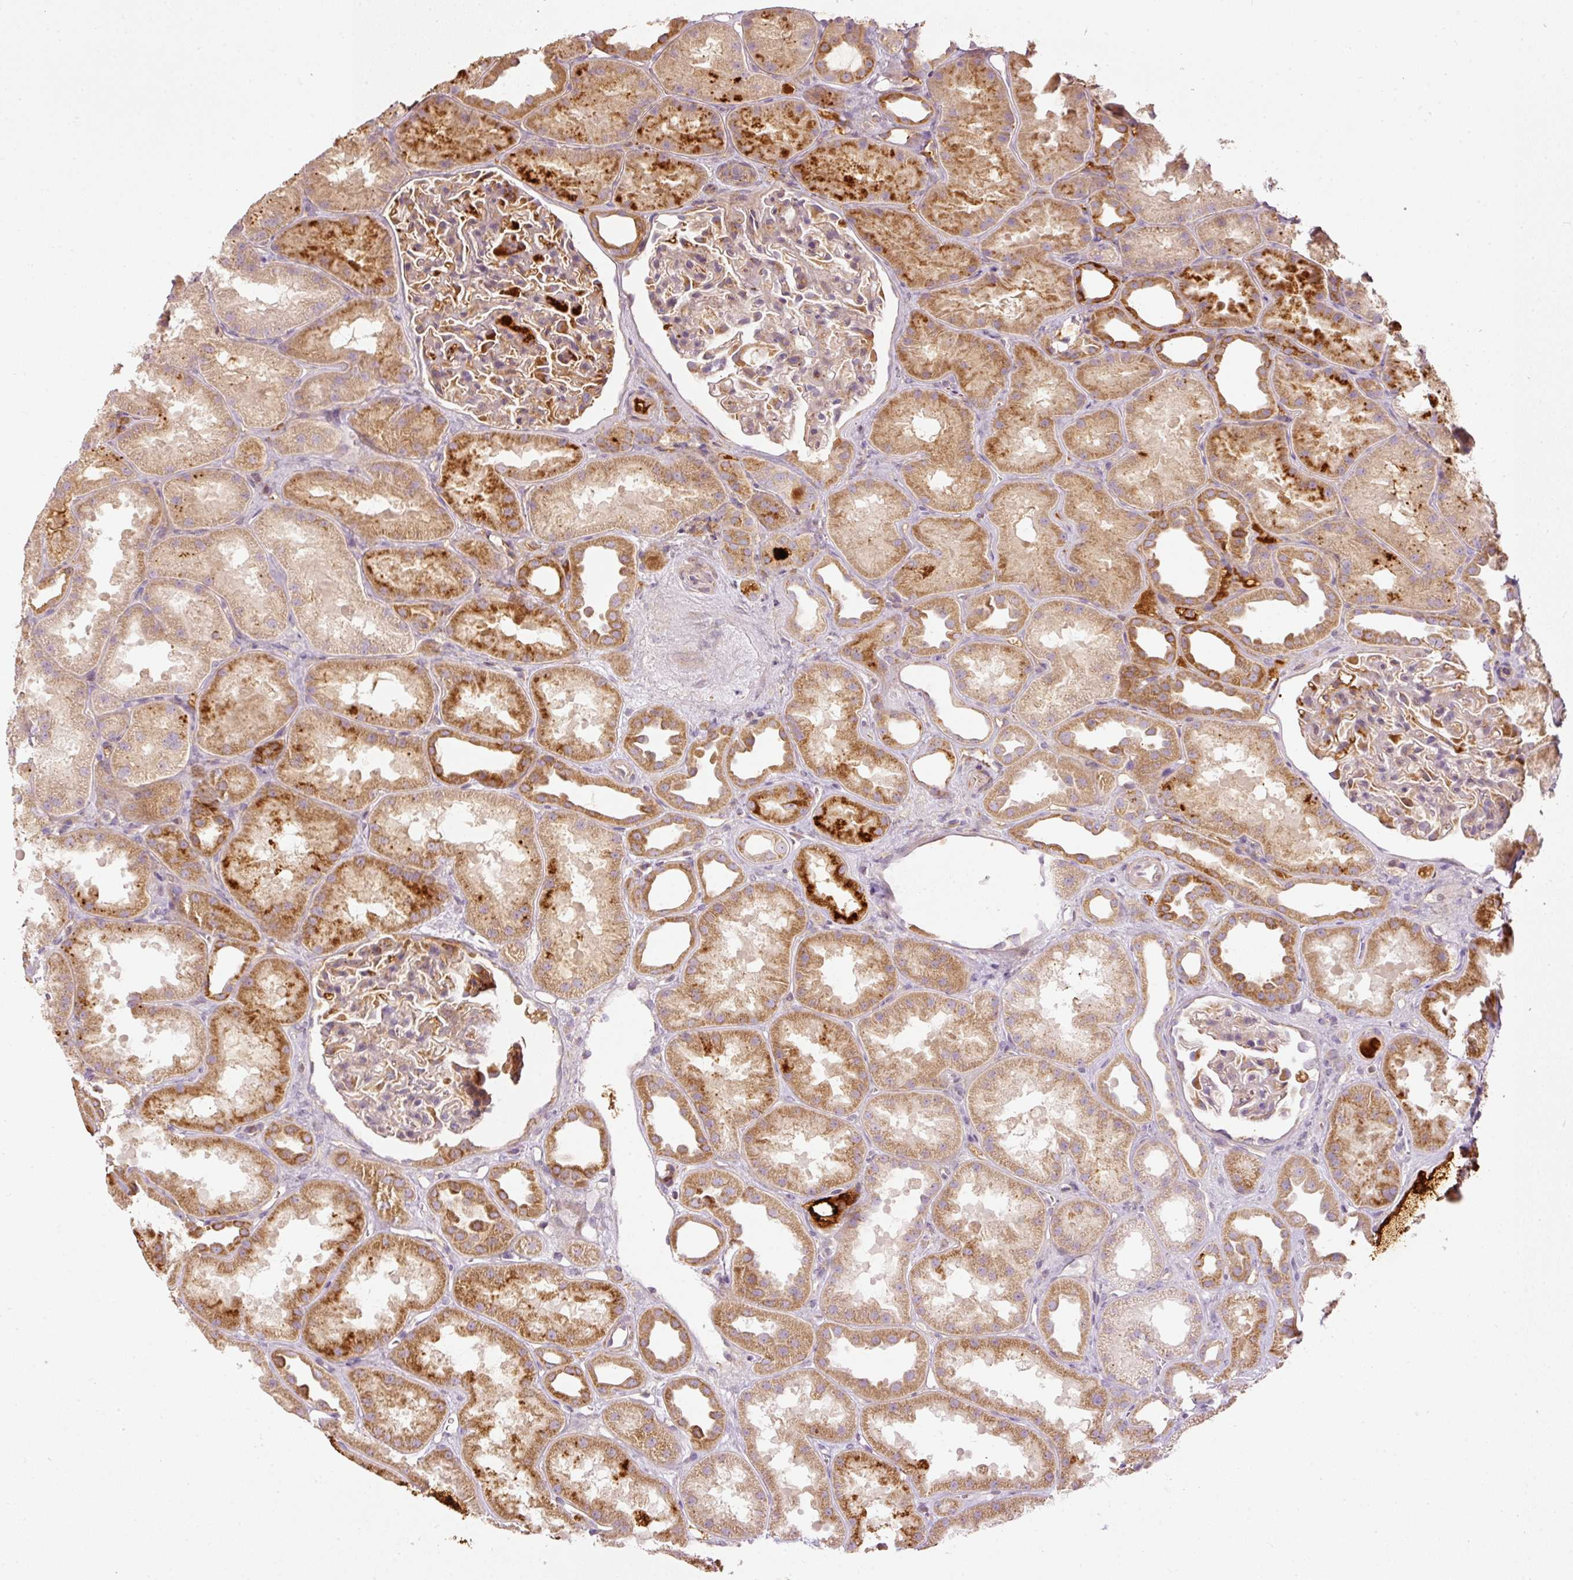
{"staining": {"intensity": "moderate", "quantity": "<25%", "location": "cytoplasmic/membranous"}, "tissue": "kidney", "cell_type": "Cells in glomeruli", "image_type": "normal", "snomed": [{"axis": "morphology", "description": "Normal tissue, NOS"}, {"axis": "topography", "description": "Kidney"}], "caption": "Protein expression analysis of normal kidney shows moderate cytoplasmic/membranous positivity in approximately <25% of cells in glomeruli. (Brightfield microscopy of DAB IHC at high magnification).", "gene": "SERPING1", "patient": {"sex": "male", "age": 61}}